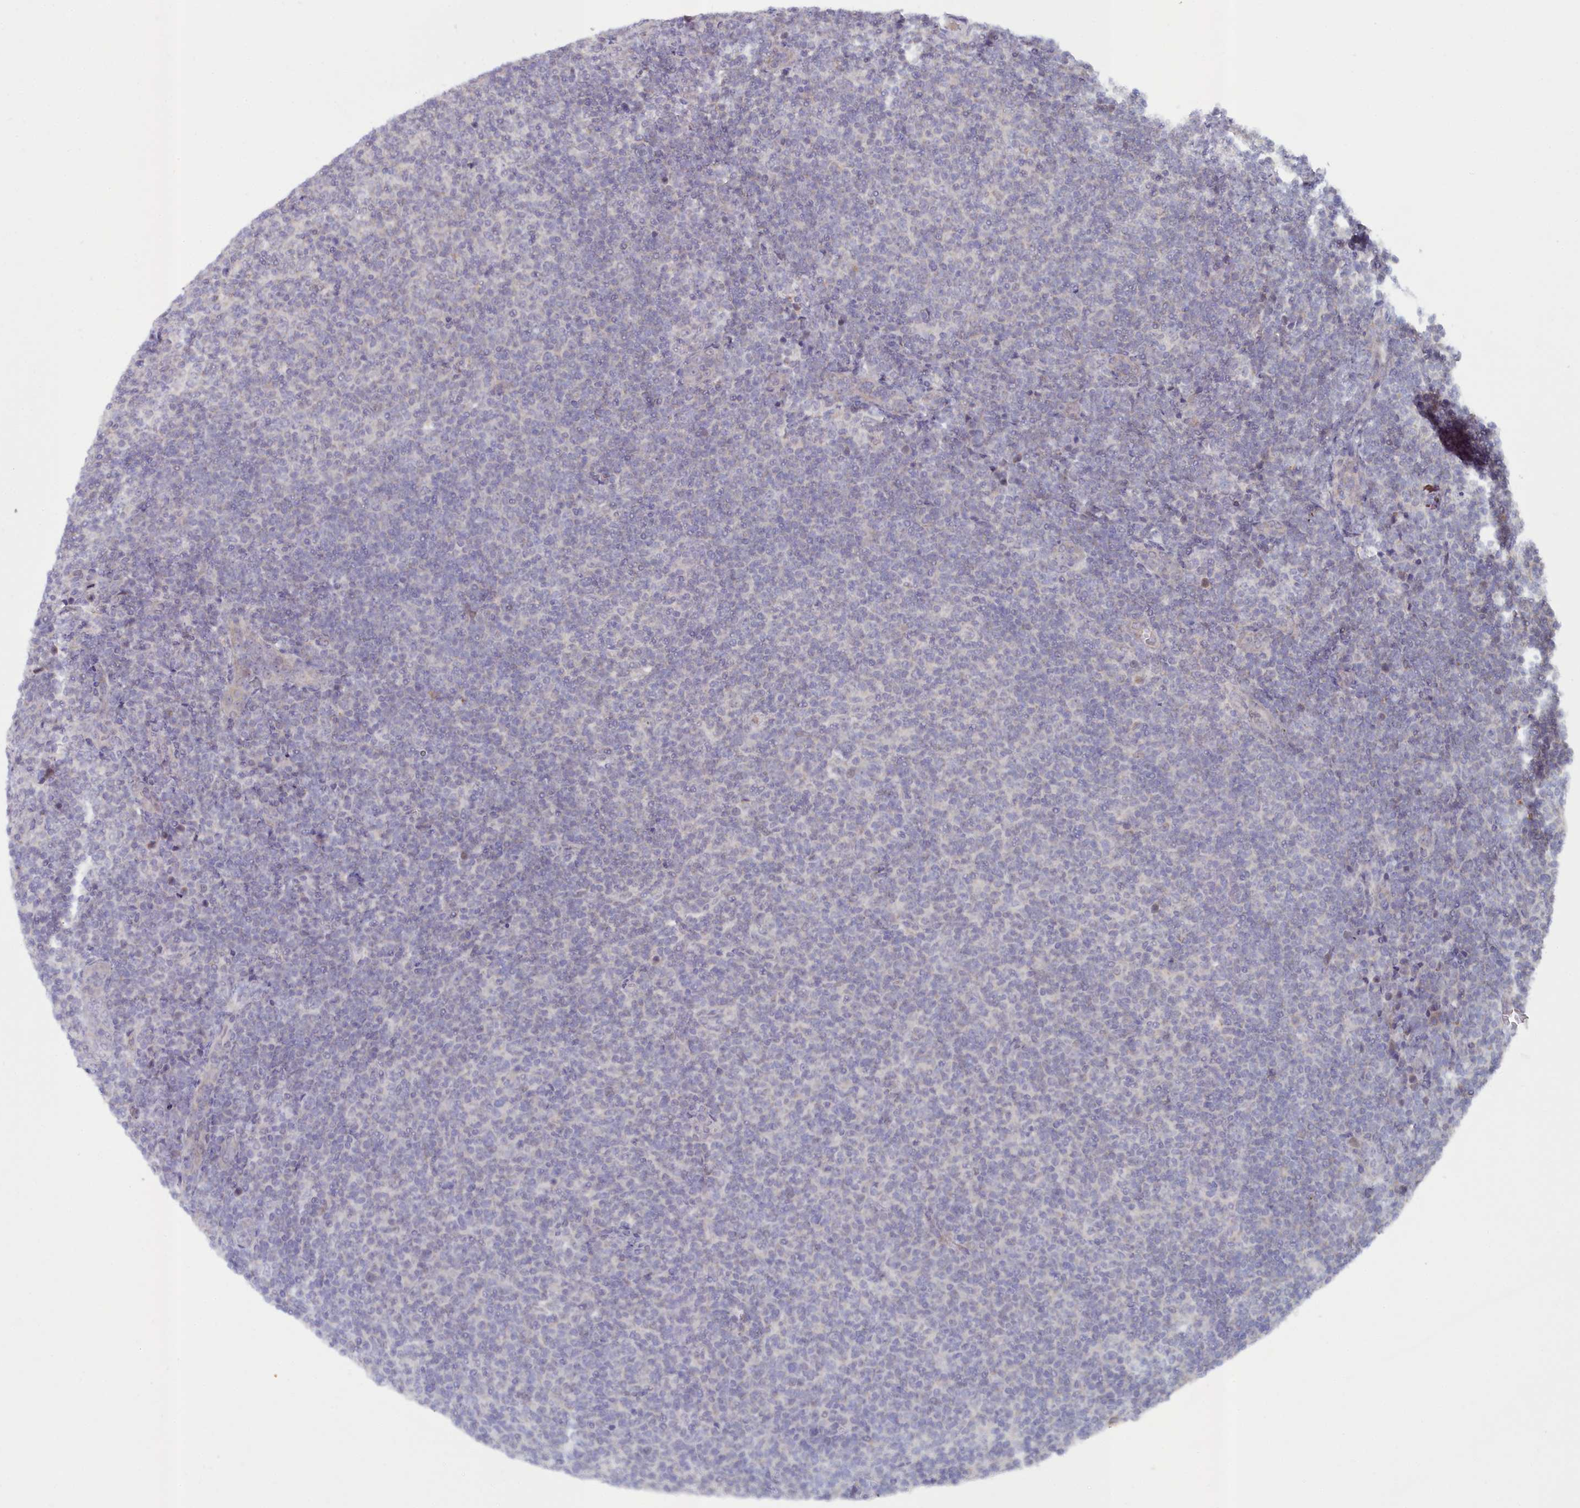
{"staining": {"intensity": "negative", "quantity": "none", "location": "none"}, "tissue": "lymphoma", "cell_type": "Tumor cells", "image_type": "cancer", "snomed": [{"axis": "morphology", "description": "Malignant lymphoma, non-Hodgkin's type, Low grade"}, {"axis": "topography", "description": "Lymph node"}], "caption": "This is an immunohistochemistry image of lymphoma. There is no staining in tumor cells.", "gene": "KCTD18", "patient": {"sex": "male", "age": 66}}